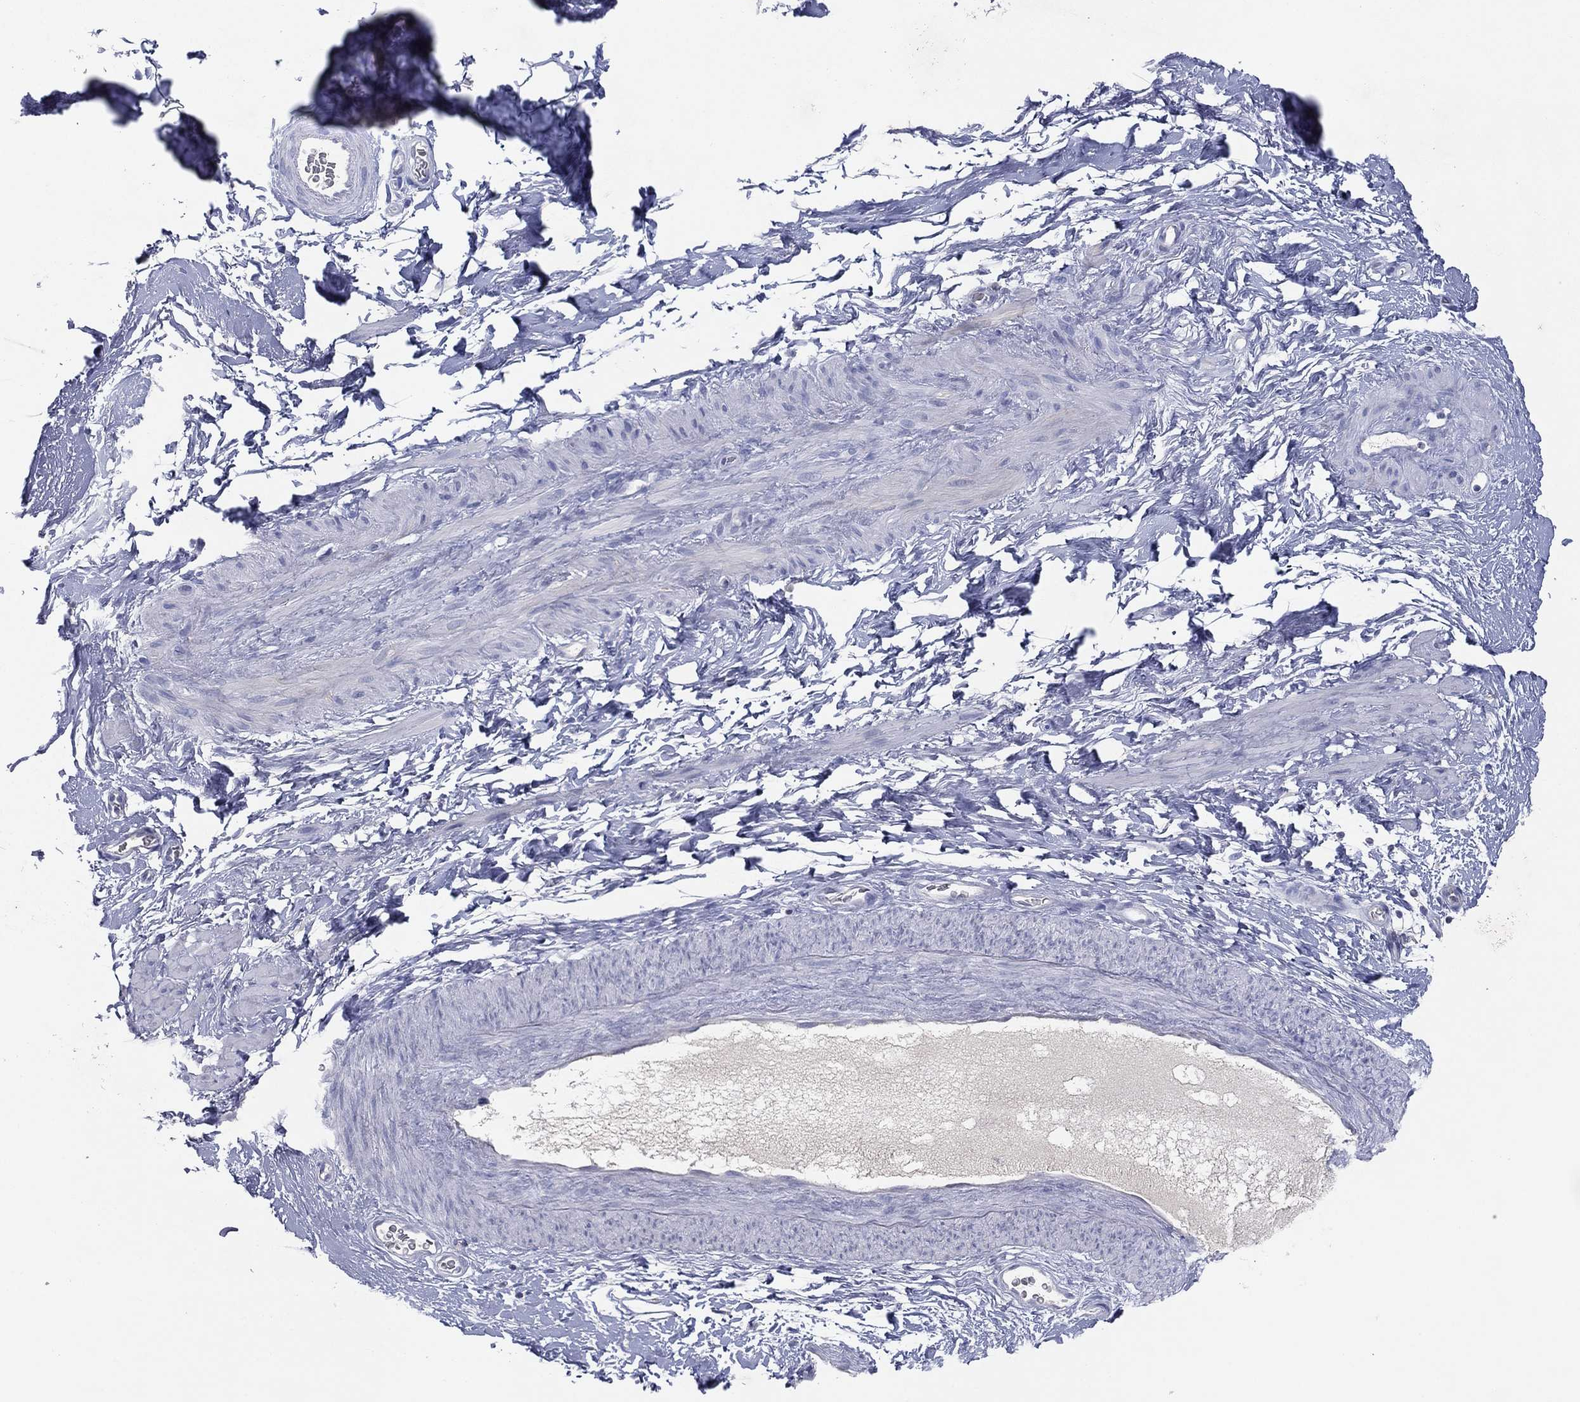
{"staining": {"intensity": "negative", "quantity": "none", "location": "none"}, "tissue": "soft tissue", "cell_type": "Fibroblasts", "image_type": "normal", "snomed": [{"axis": "morphology", "description": "Normal tissue, NOS"}, {"axis": "topography", "description": "Soft tissue"}, {"axis": "topography", "description": "Vascular tissue"}], "caption": "Human soft tissue stained for a protein using IHC demonstrates no staining in fibroblasts.", "gene": "CPT1B", "patient": {"sex": "male", "age": 41}}